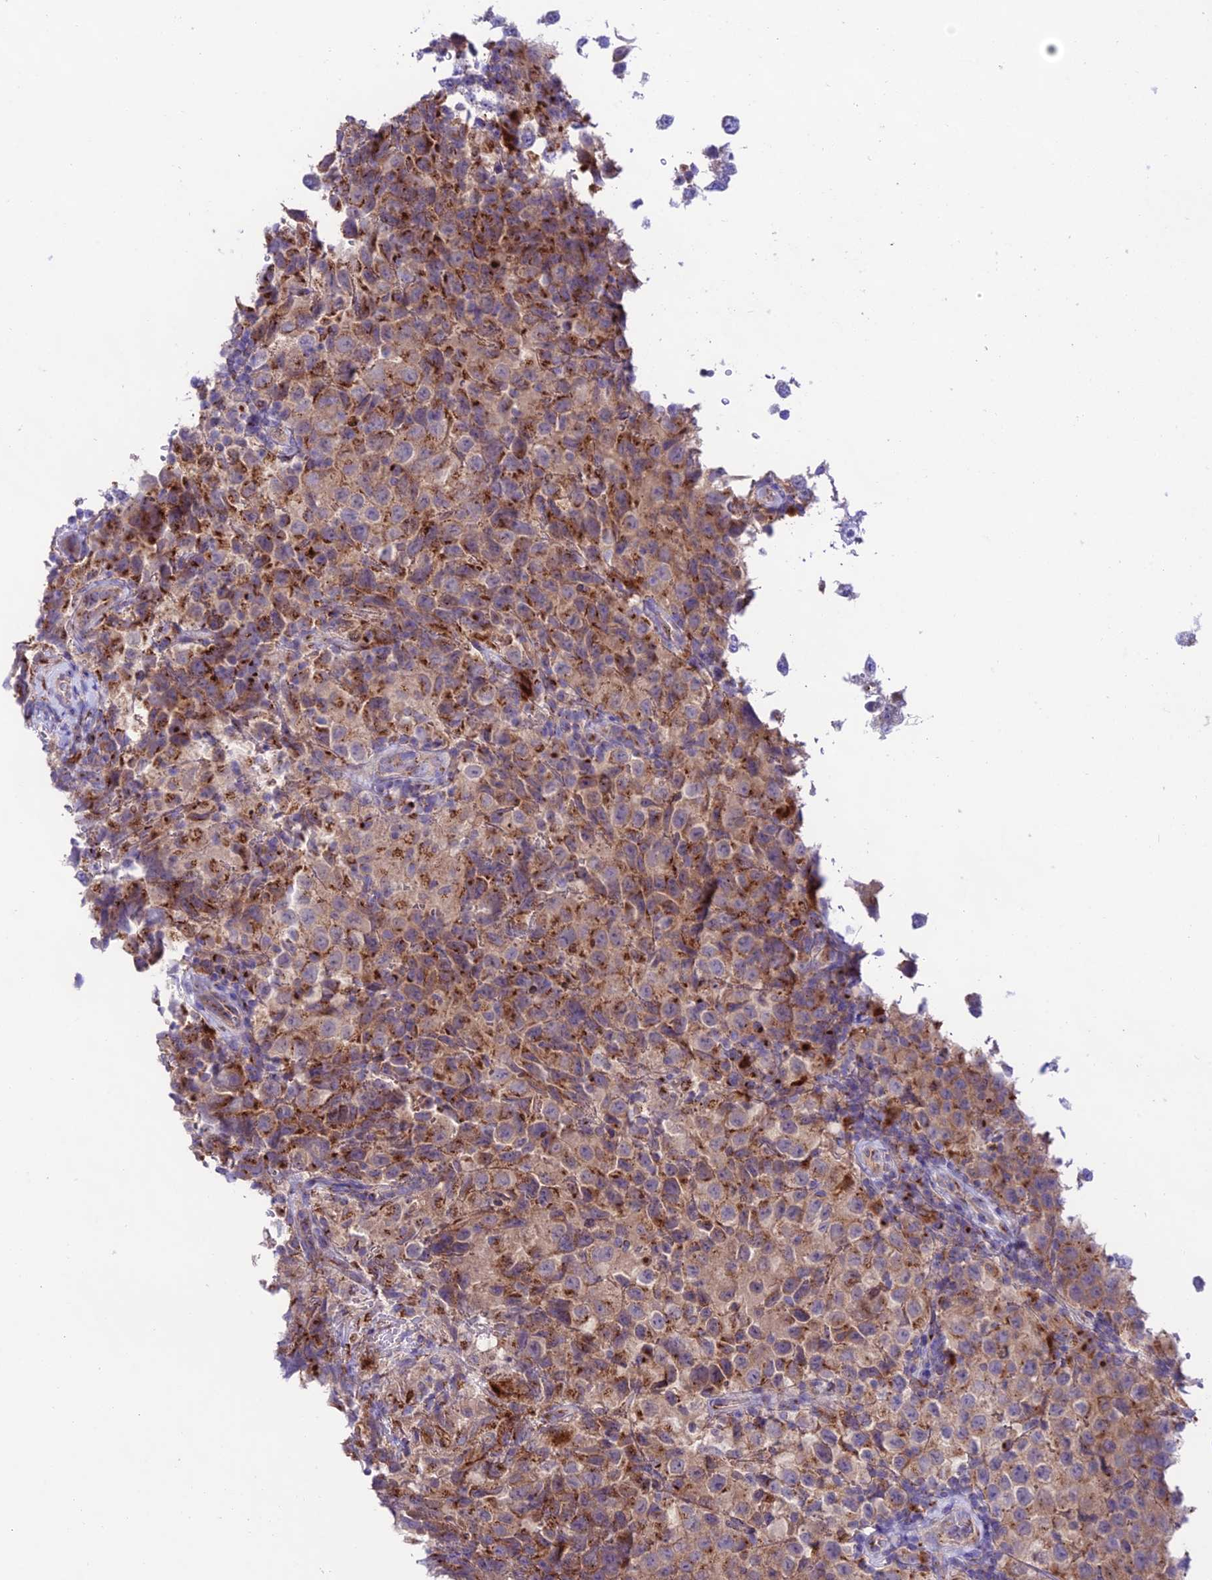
{"staining": {"intensity": "strong", "quantity": "25%-75%", "location": "cytoplasmic/membranous"}, "tissue": "testis cancer", "cell_type": "Tumor cells", "image_type": "cancer", "snomed": [{"axis": "morphology", "description": "Seminoma, NOS"}, {"axis": "morphology", "description": "Carcinoma, Embryonal, NOS"}, {"axis": "topography", "description": "Testis"}], "caption": "Immunohistochemistry (IHC) of human testis cancer (embryonal carcinoma) exhibits high levels of strong cytoplasmic/membranous expression in approximately 25%-75% of tumor cells.", "gene": "LACTB2", "patient": {"sex": "male", "age": 41}}